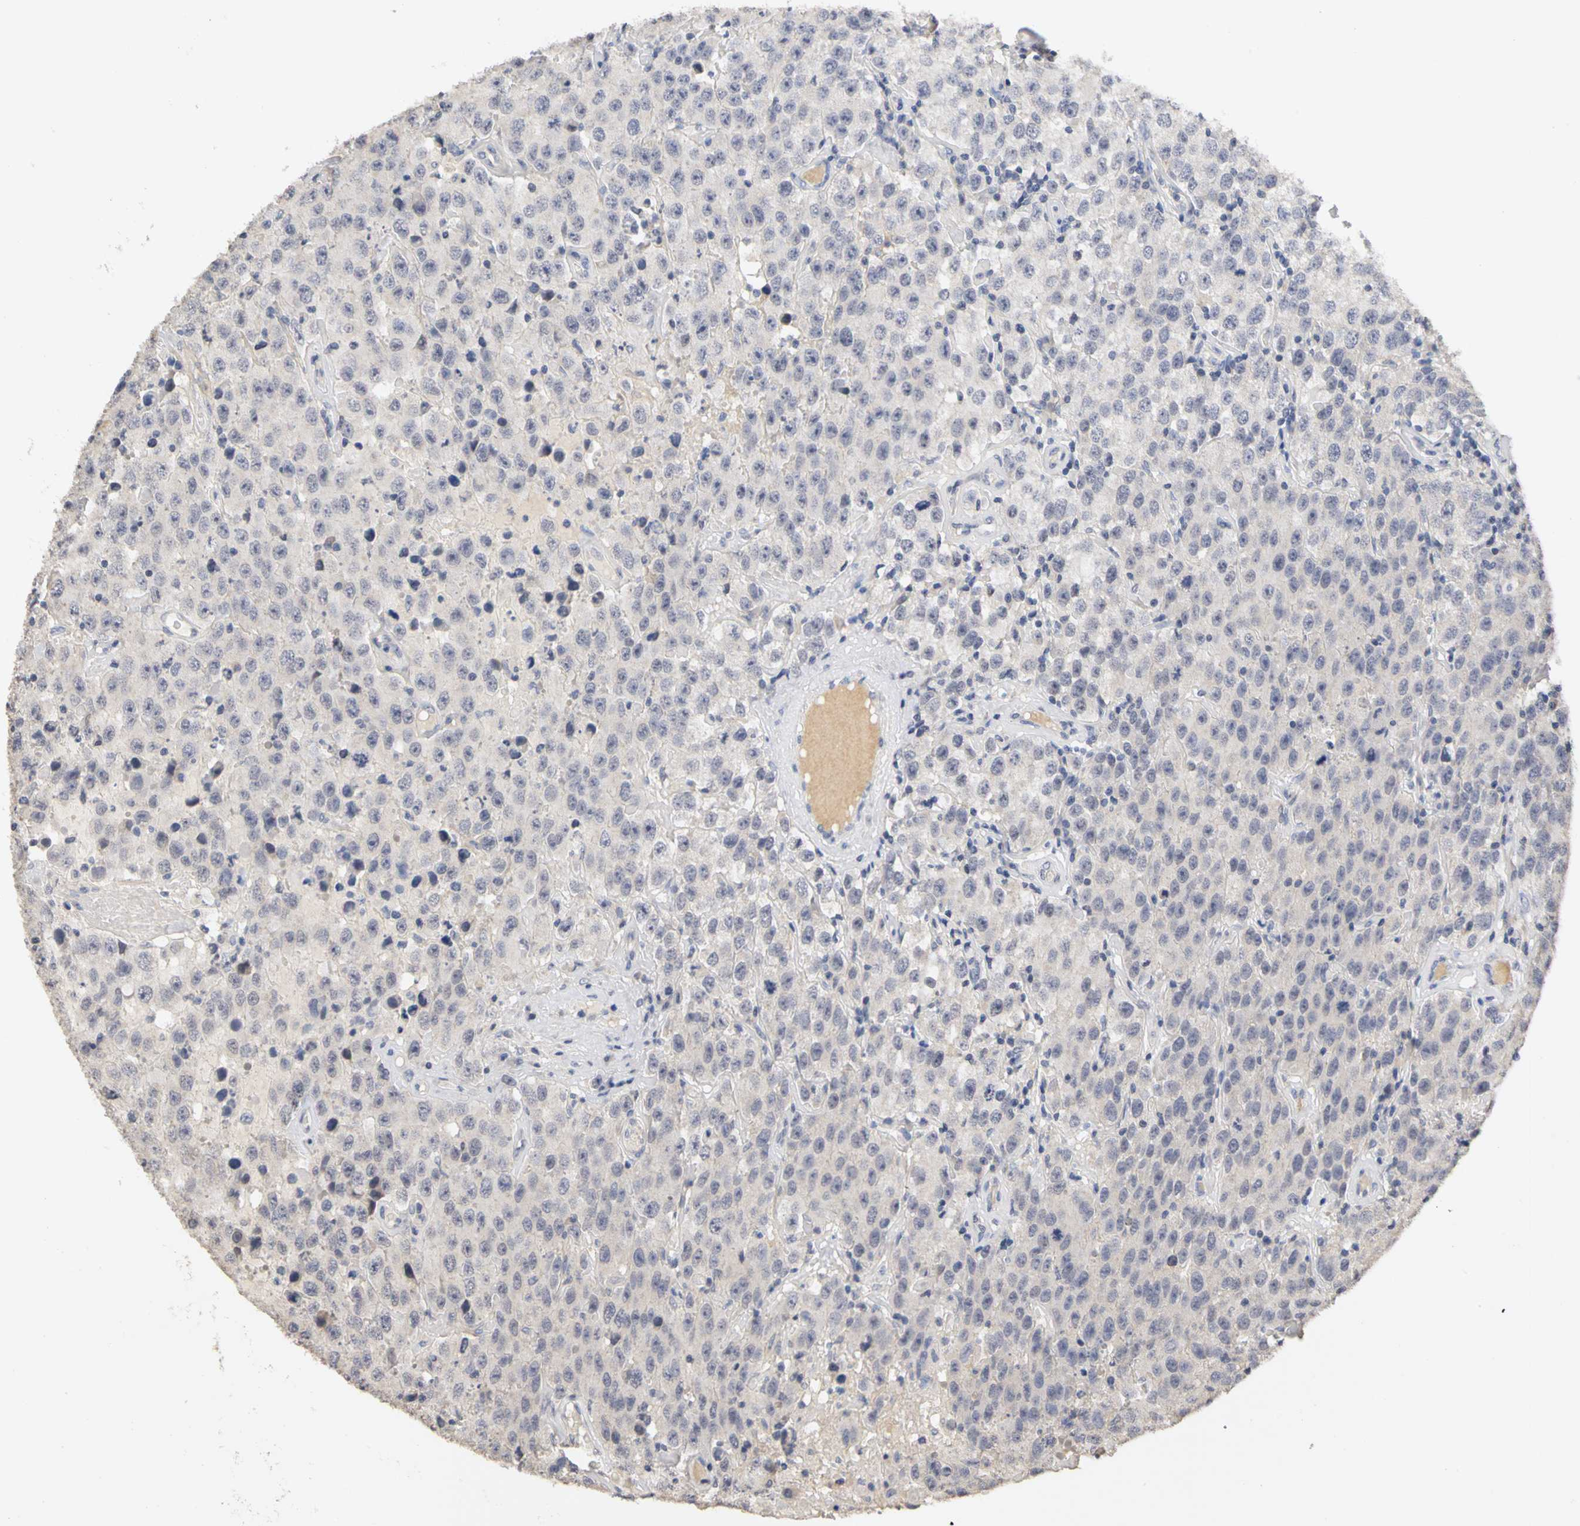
{"staining": {"intensity": "negative", "quantity": "none", "location": "none"}, "tissue": "testis cancer", "cell_type": "Tumor cells", "image_type": "cancer", "snomed": [{"axis": "morphology", "description": "Seminoma, NOS"}, {"axis": "topography", "description": "Testis"}], "caption": "Histopathology image shows no significant protein staining in tumor cells of testis seminoma.", "gene": "PGR", "patient": {"sex": "male", "age": 52}}